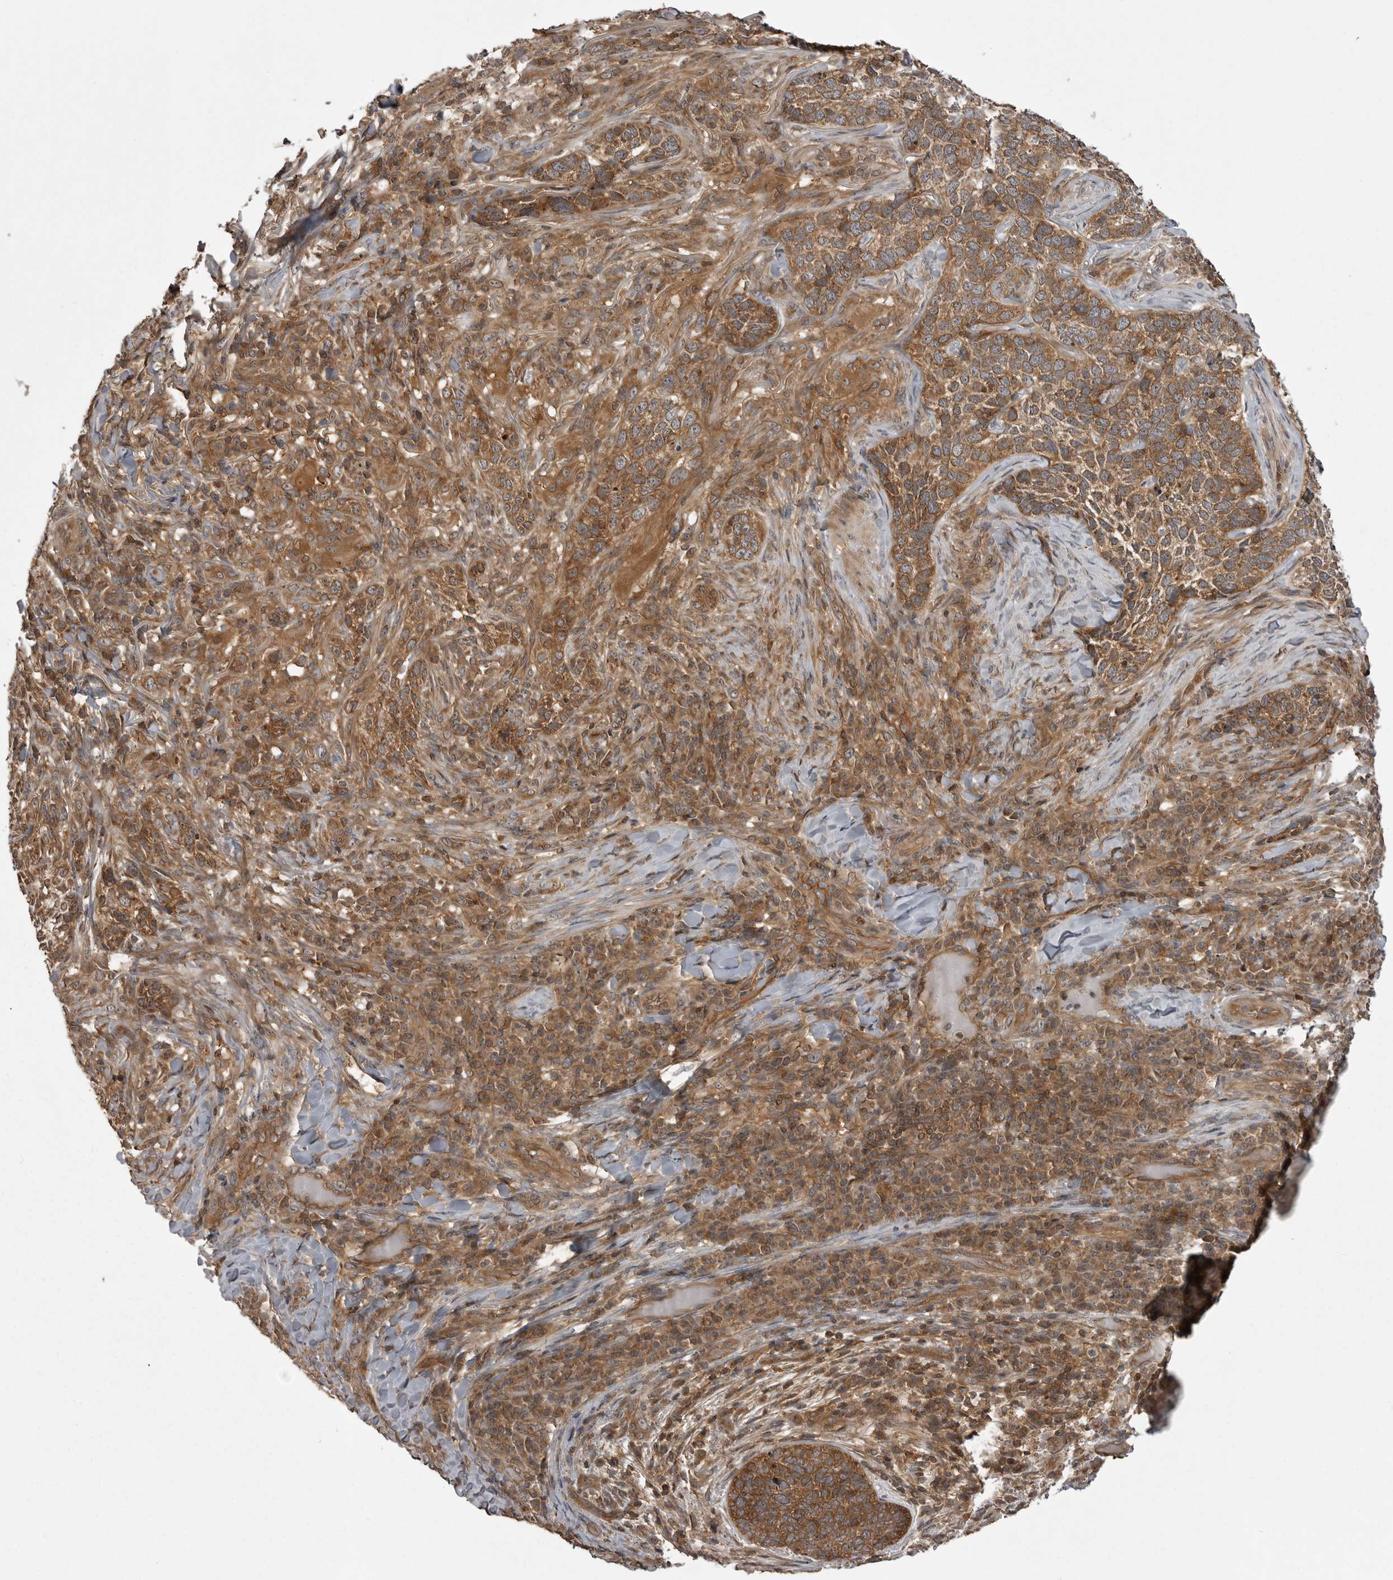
{"staining": {"intensity": "moderate", "quantity": ">75%", "location": "cytoplasmic/membranous"}, "tissue": "skin cancer", "cell_type": "Tumor cells", "image_type": "cancer", "snomed": [{"axis": "morphology", "description": "Basal cell carcinoma"}, {"axis": "topography", "description": "Skin"}], "caption": "Skin basal cell carcinoma stained with a brown dye displays moderate cytoplasmic/membranous positive expression in about >75% of tumor cells.", "gene": "STK24", "patient": {"sex": "female", "age": 64}}